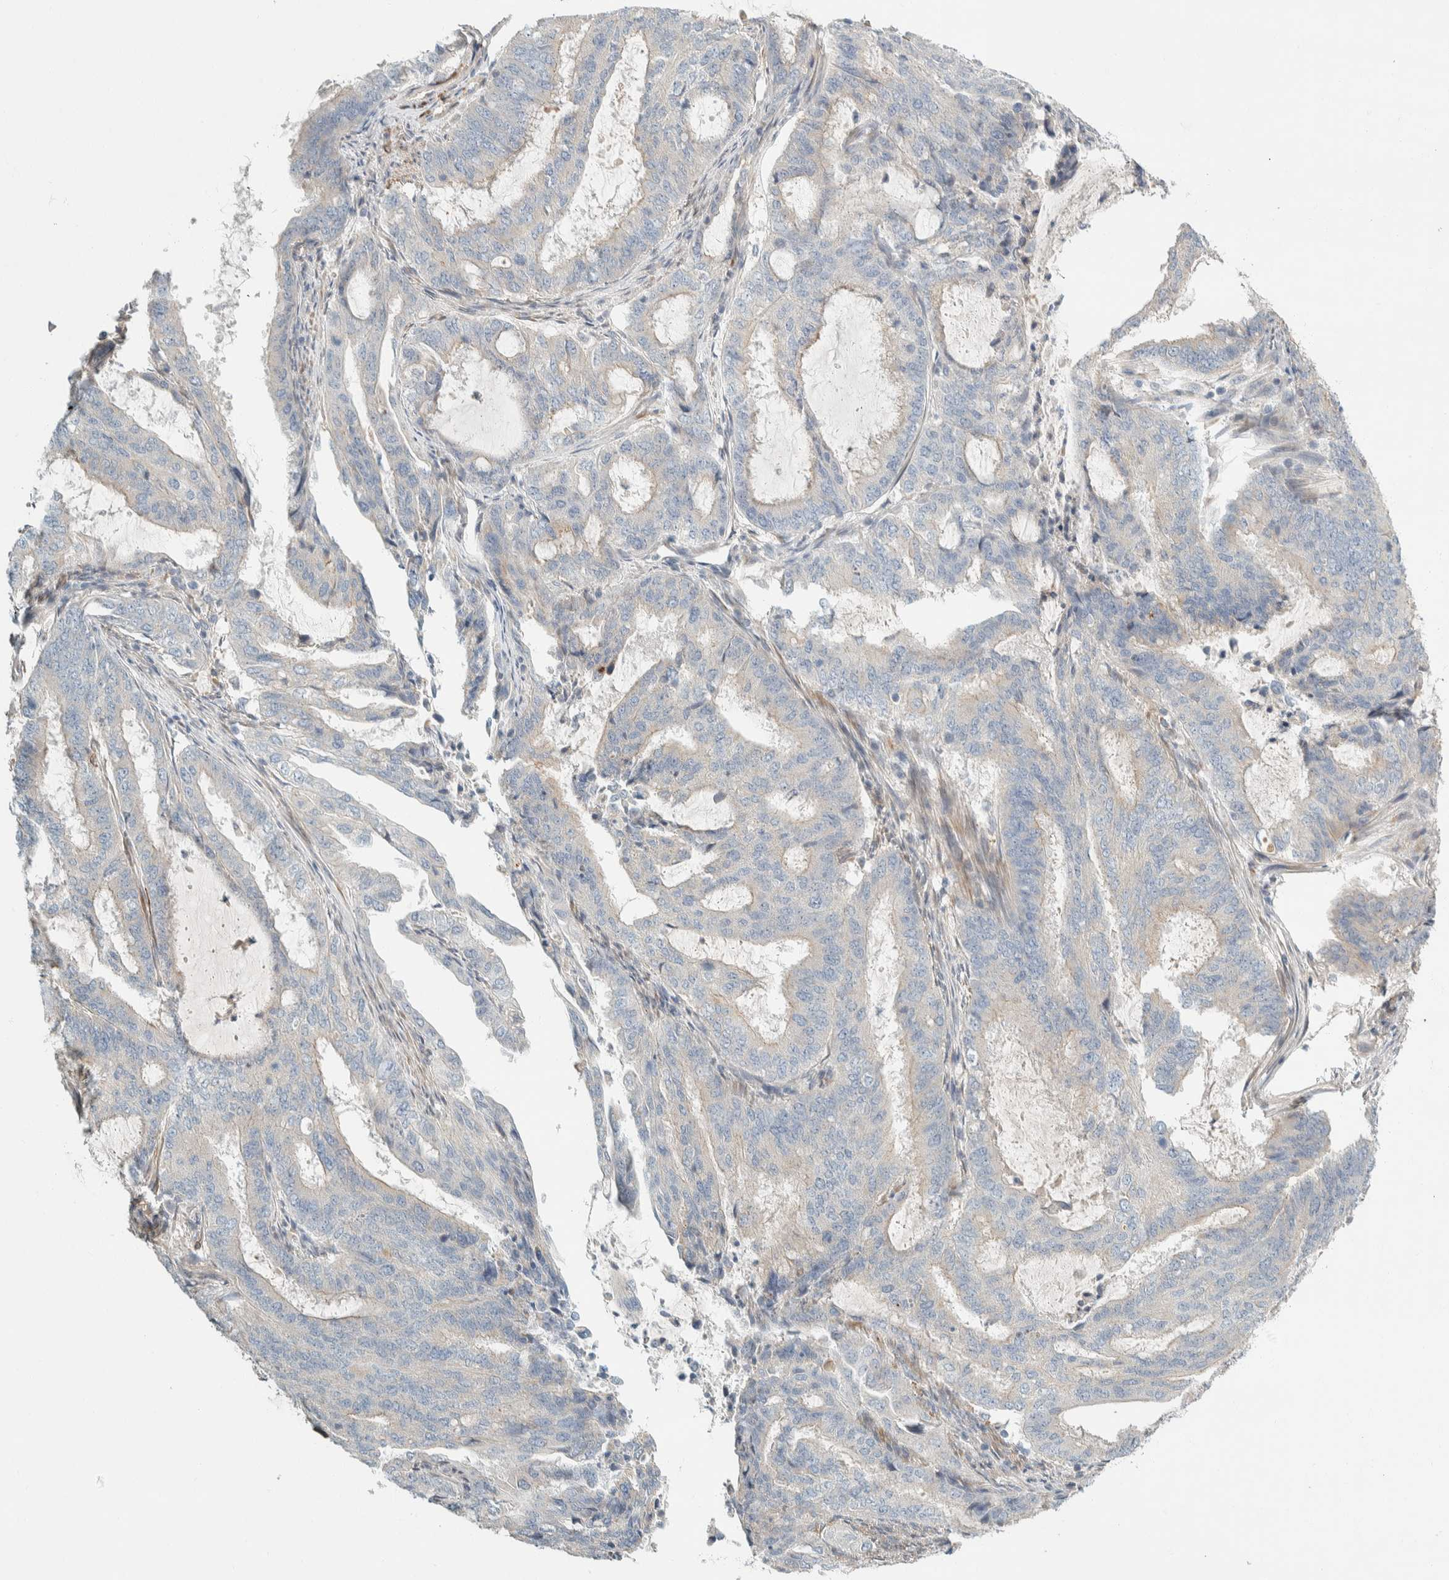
{"staining": {"intensity": "negative", "quantity": "none", "location": "none"}, "tissue": "endometrial cancer", "cell_type": "Tumor cells", "image_type": "cancer", "snomed": [{"axis": "morphology", "description": "Adenocarcinoma, NOS"}, {"axis": "topography", "description": "Endometrium"}], "caption": "Protein analysis of adenocarcinoma (endometrial) displays no significant staining in tumor cells.", "gene": "CDR2", "patient": {"sex": "female", "age": 51}}